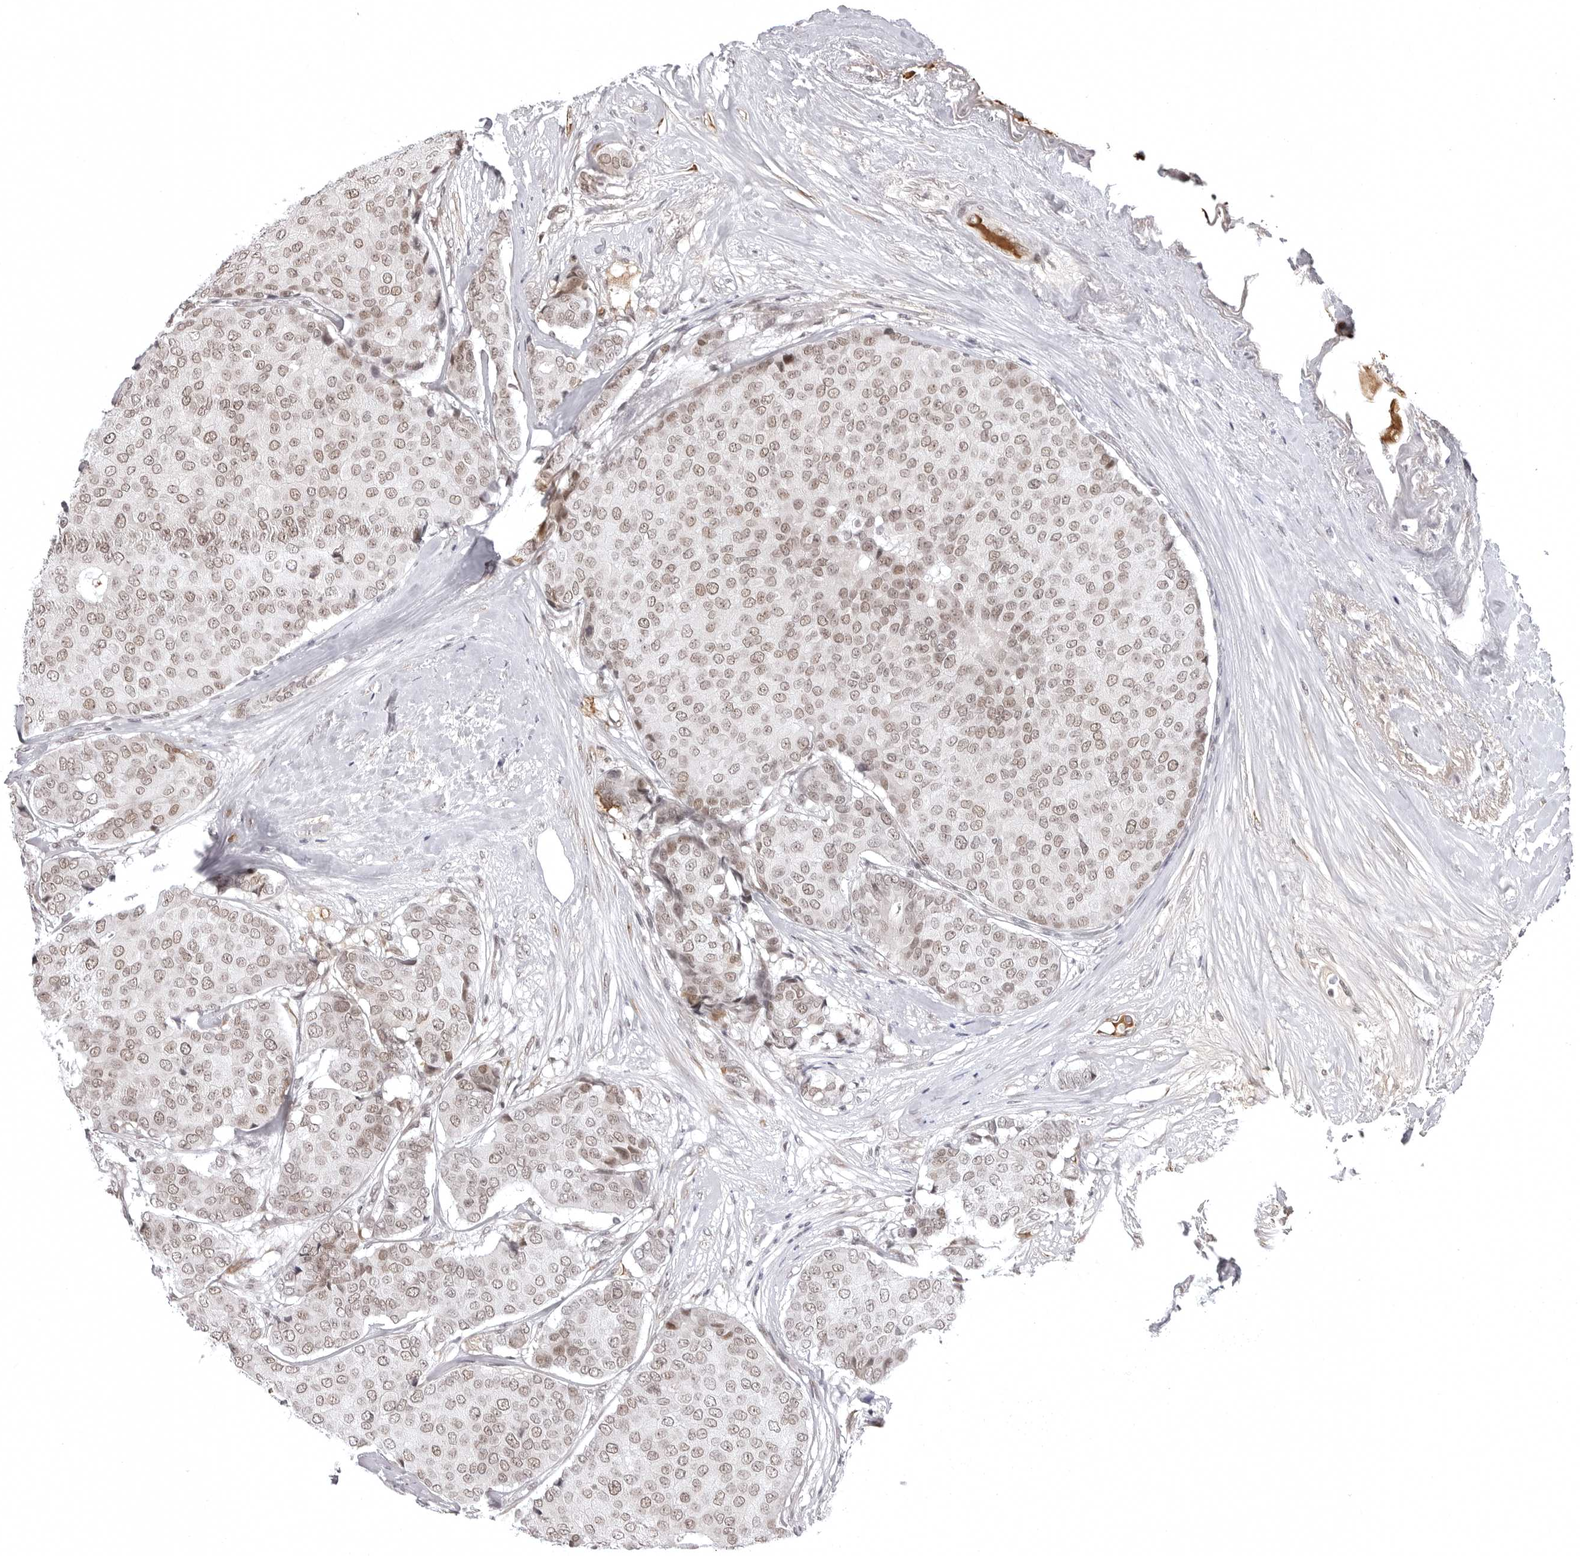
{"staining": {"intensity": "weak", "quantity": ">75%", "location": "nuclear"}, "tissue": "breast cancer", "cell_type": "Tumor cells", "image_type": "cancer", "snomed": [{"axis": "morphology", "description": "Duct carcinoma"}, {"axis": "topography", "description": "Breast"}], "caption": "Brown immunohistochemical staining in human breast intraductal carcinoma displays weak nuclear positivity in about >75% of tumor cells.", "gene": "PHF3", "patient": {"sex": "female", "age": 75}}